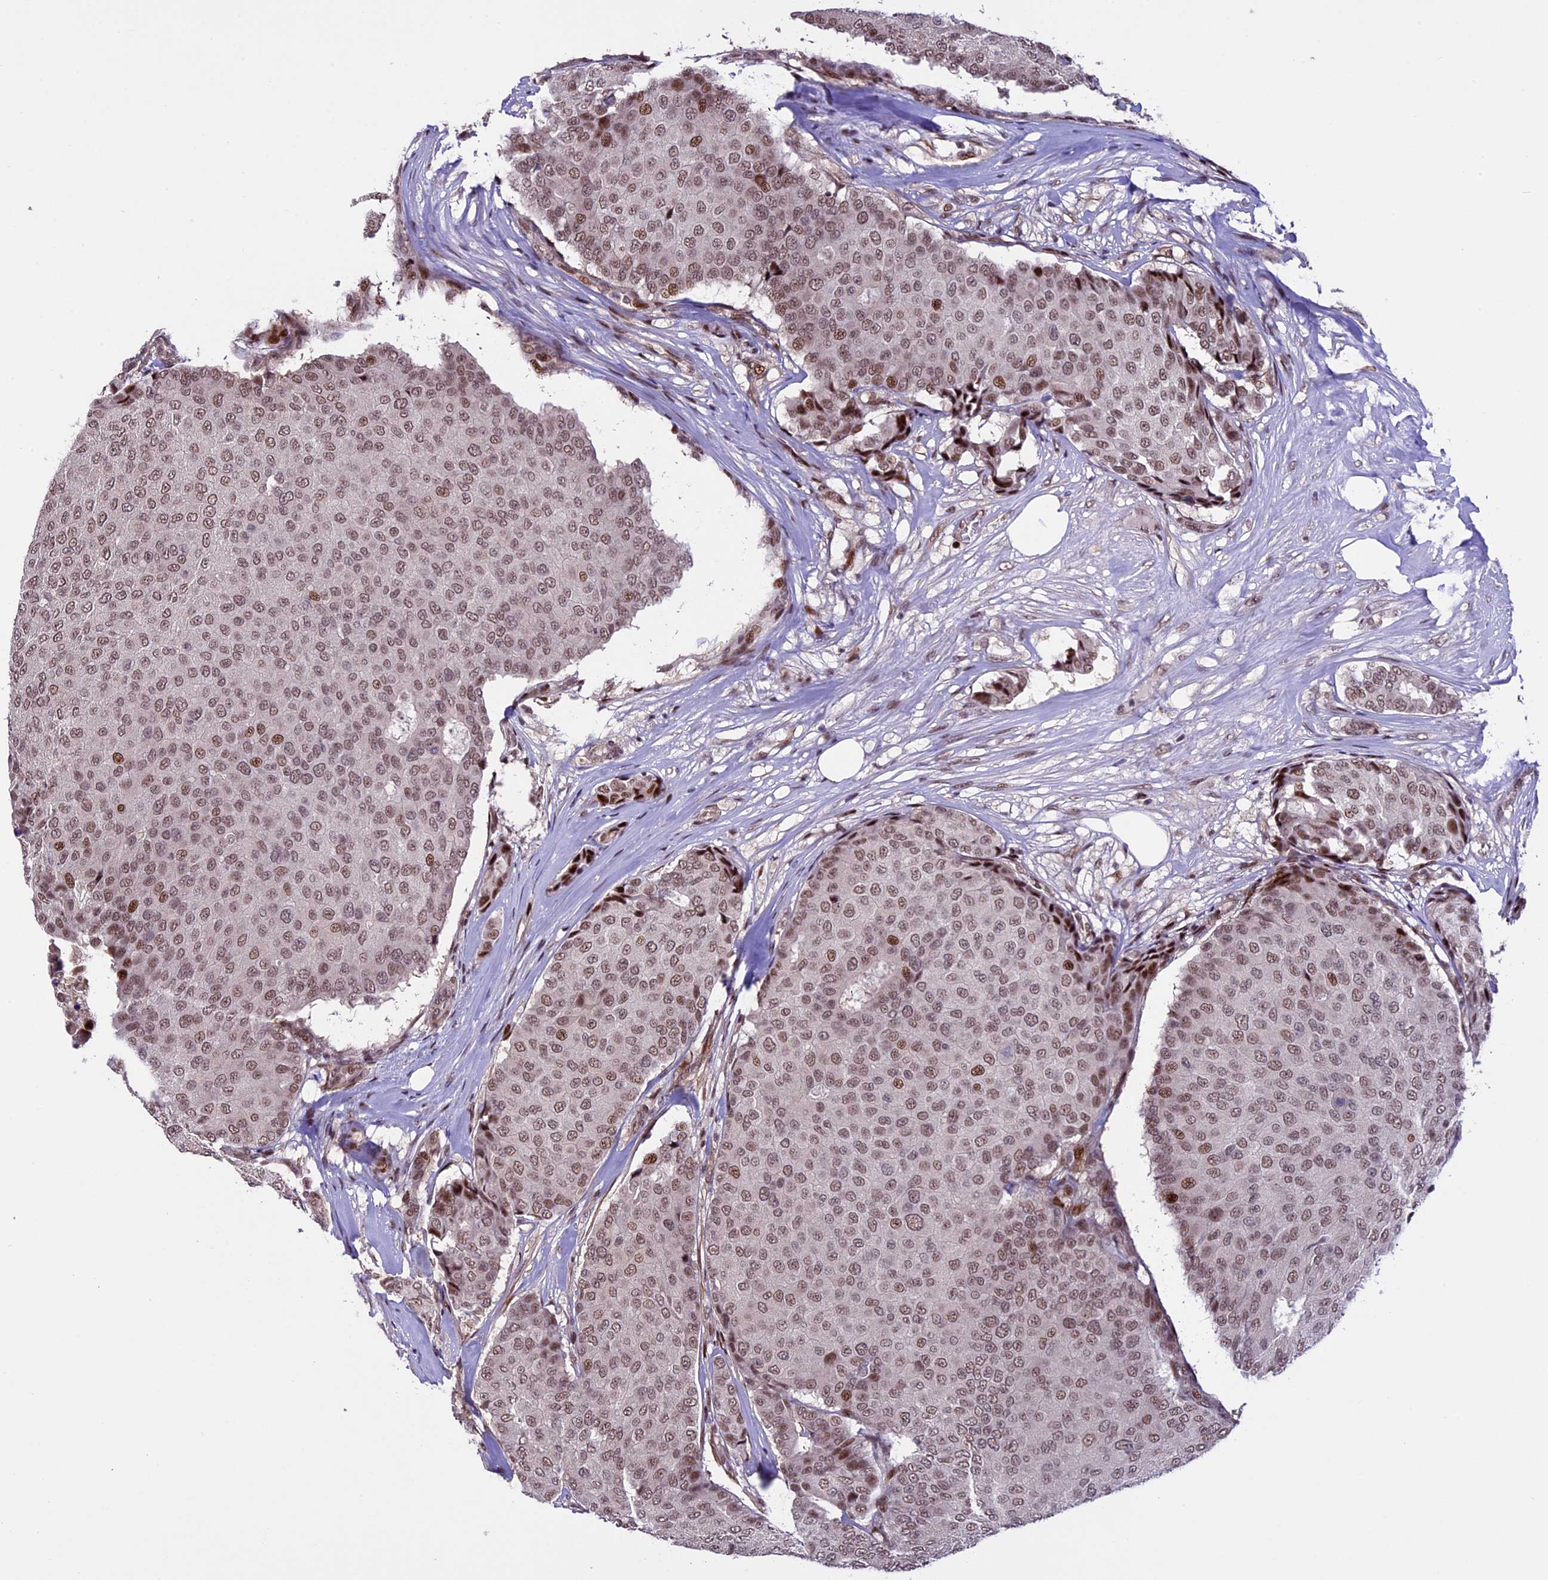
{"staining": {"intensity": "moderate", "quantity": ">75%", "location": "nuclear"}, "tissue": "breast cancer", "cell_type": "Tumor cells", "image_type": "cancer", "snomed": [{"axis": "morphology", "description": "Duct carcinoma"}, {"axis": "topography", "description": "Breast"}], "caption": "DAB immunohistochemical staining of human breast infiltrating ductal carcinoma shows moderate nuclear protein staining in approximately >75% of tumor cells.", "gene": "TCP11L2", "patient": {"sex": "female", "age": 75}}